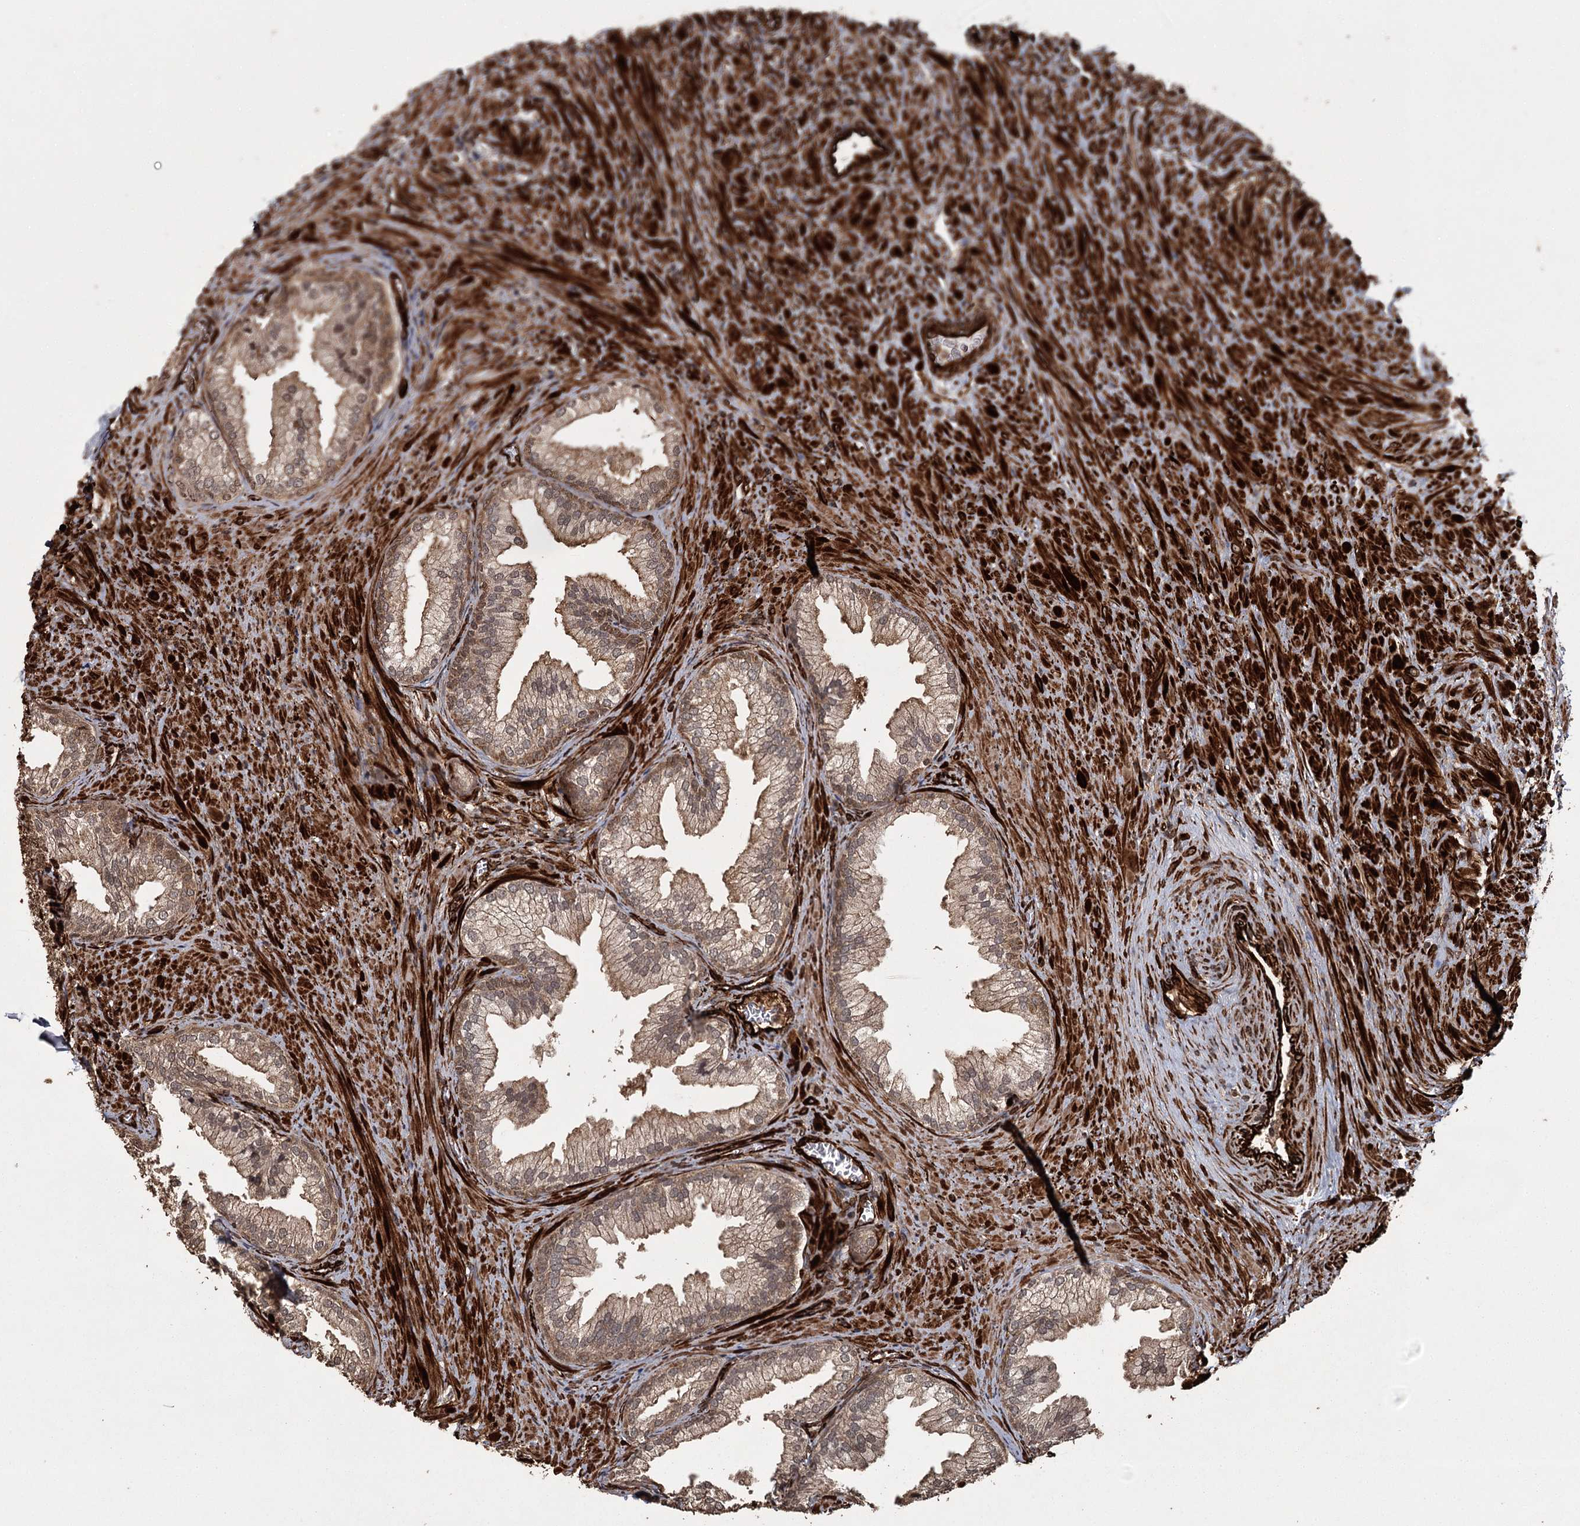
{"staining": {"intensity": "moderate", "quantity": ">75%", "location": "cytoplasmic/membranous"}, "tissue": "prostate", "cell_type": "Glandular cells", "image_type": "normal", "snomed": [{"axis": "morphology", "description": "Normal tissue, NOS"}, {"axis": "topography", "description": "Prostate"}], "caption": "Glandular cells exhibit medium levels of moderate cytoplasmic/membranous positivity in approximately >75% of cells in unremarkable human prostate. (DAB IHC, brown staining for protein, blue staining for nuclei).", "gene": "RPAP3", "patient": {"sex": "male", "age": 76}}